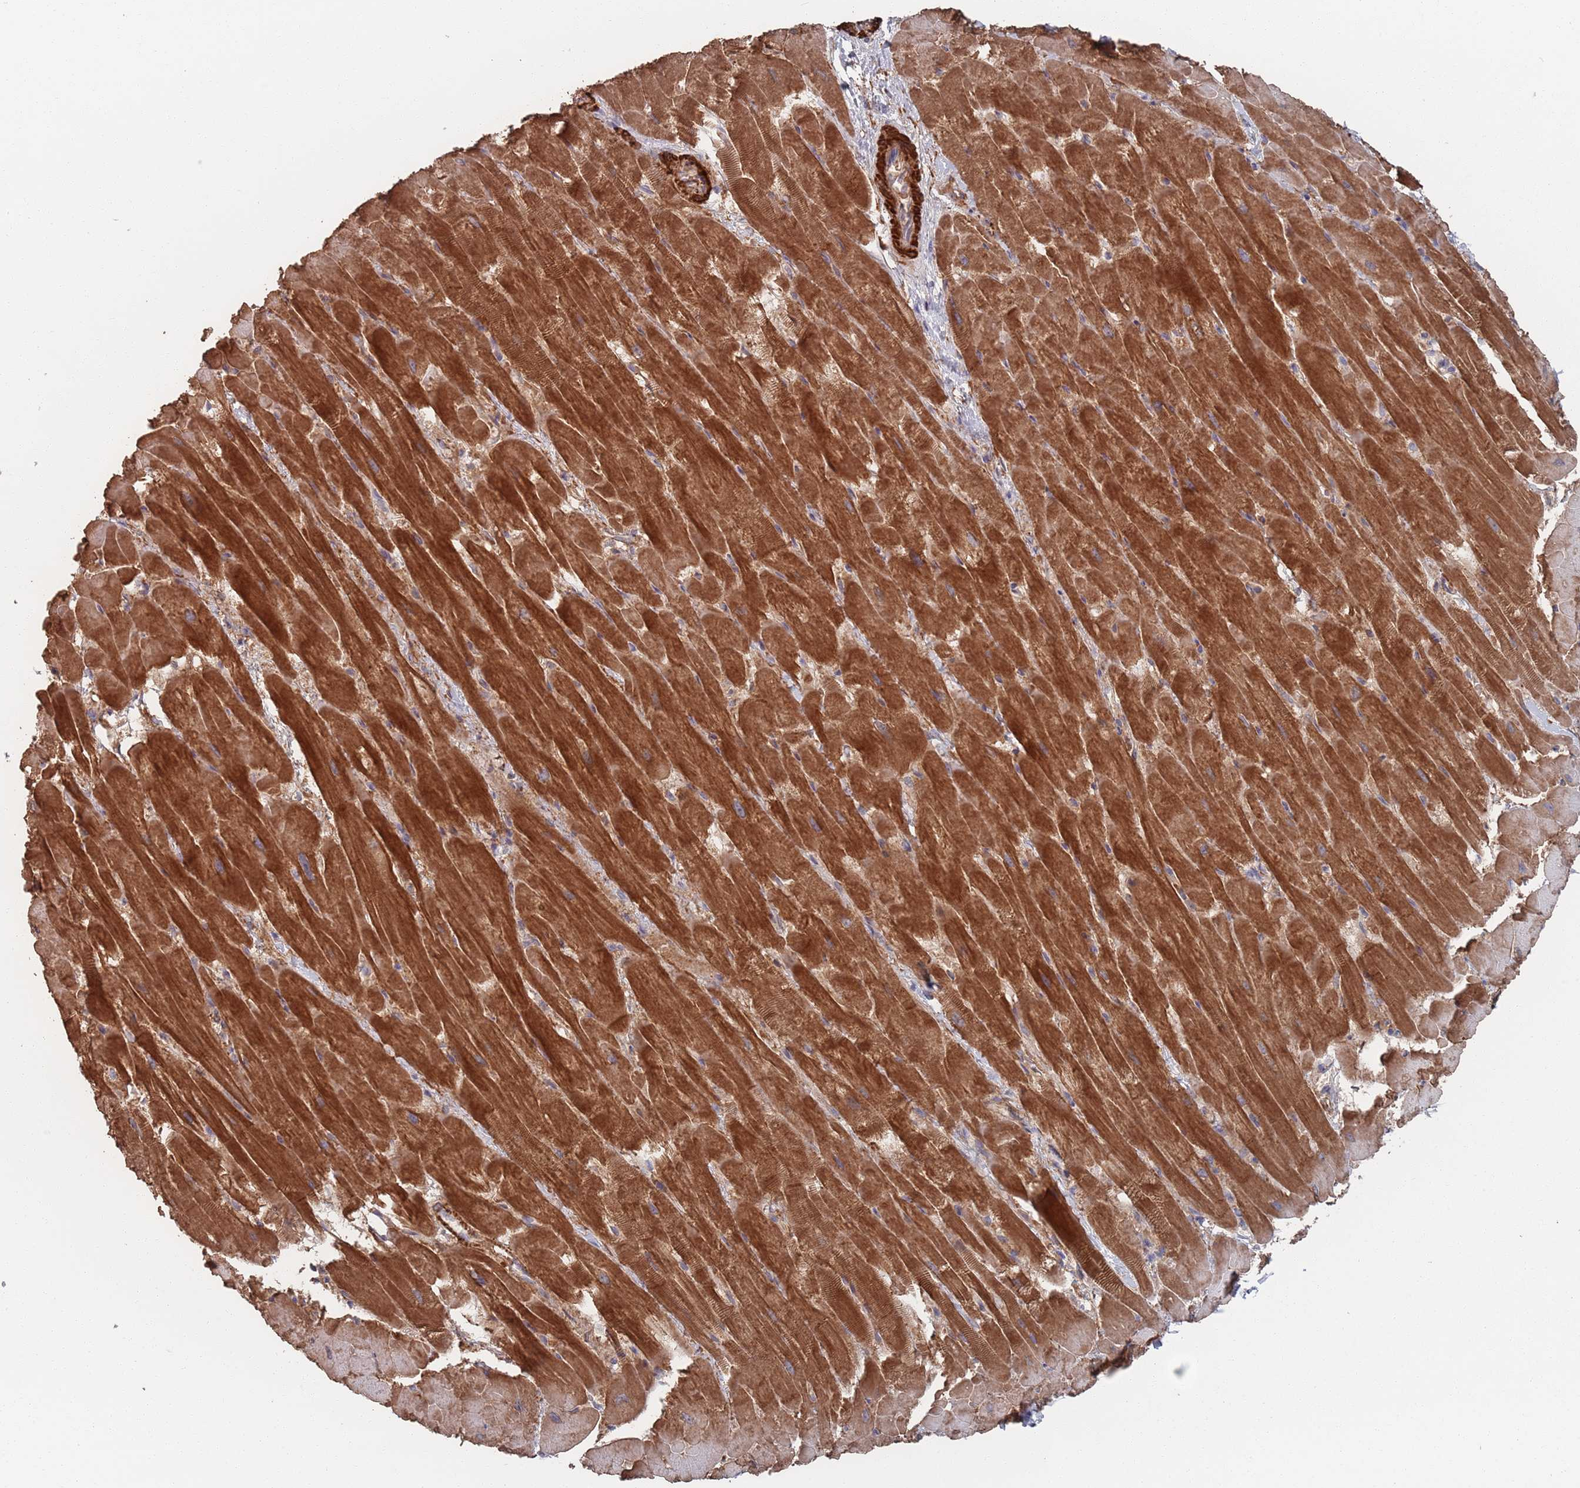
{"staining": {"intensity": "strong", "quantity": ">75%", "location": "cytoplasmic/membranous"}, "tissue": "heart muscle", "cell_type": "Cardiomyocytes", "image_type": "normal", "snomed": [{"axis": "morphology", "description": "Normal tissue, NOS"}, {"axis": "topography", "description": "Heart"}], "caption": "A brown stain labels strong cytoplasmic/membranous positivity of a protein in cardiomyocytes of unremarkable human heart muscle. The staining is performed using DAB brown chromogen to label protein expression. The nuclei are counter-stained blue using hematoxylin.", "gene": "PLEKHA4", "patient": {"sex": "male", "age": 37}}